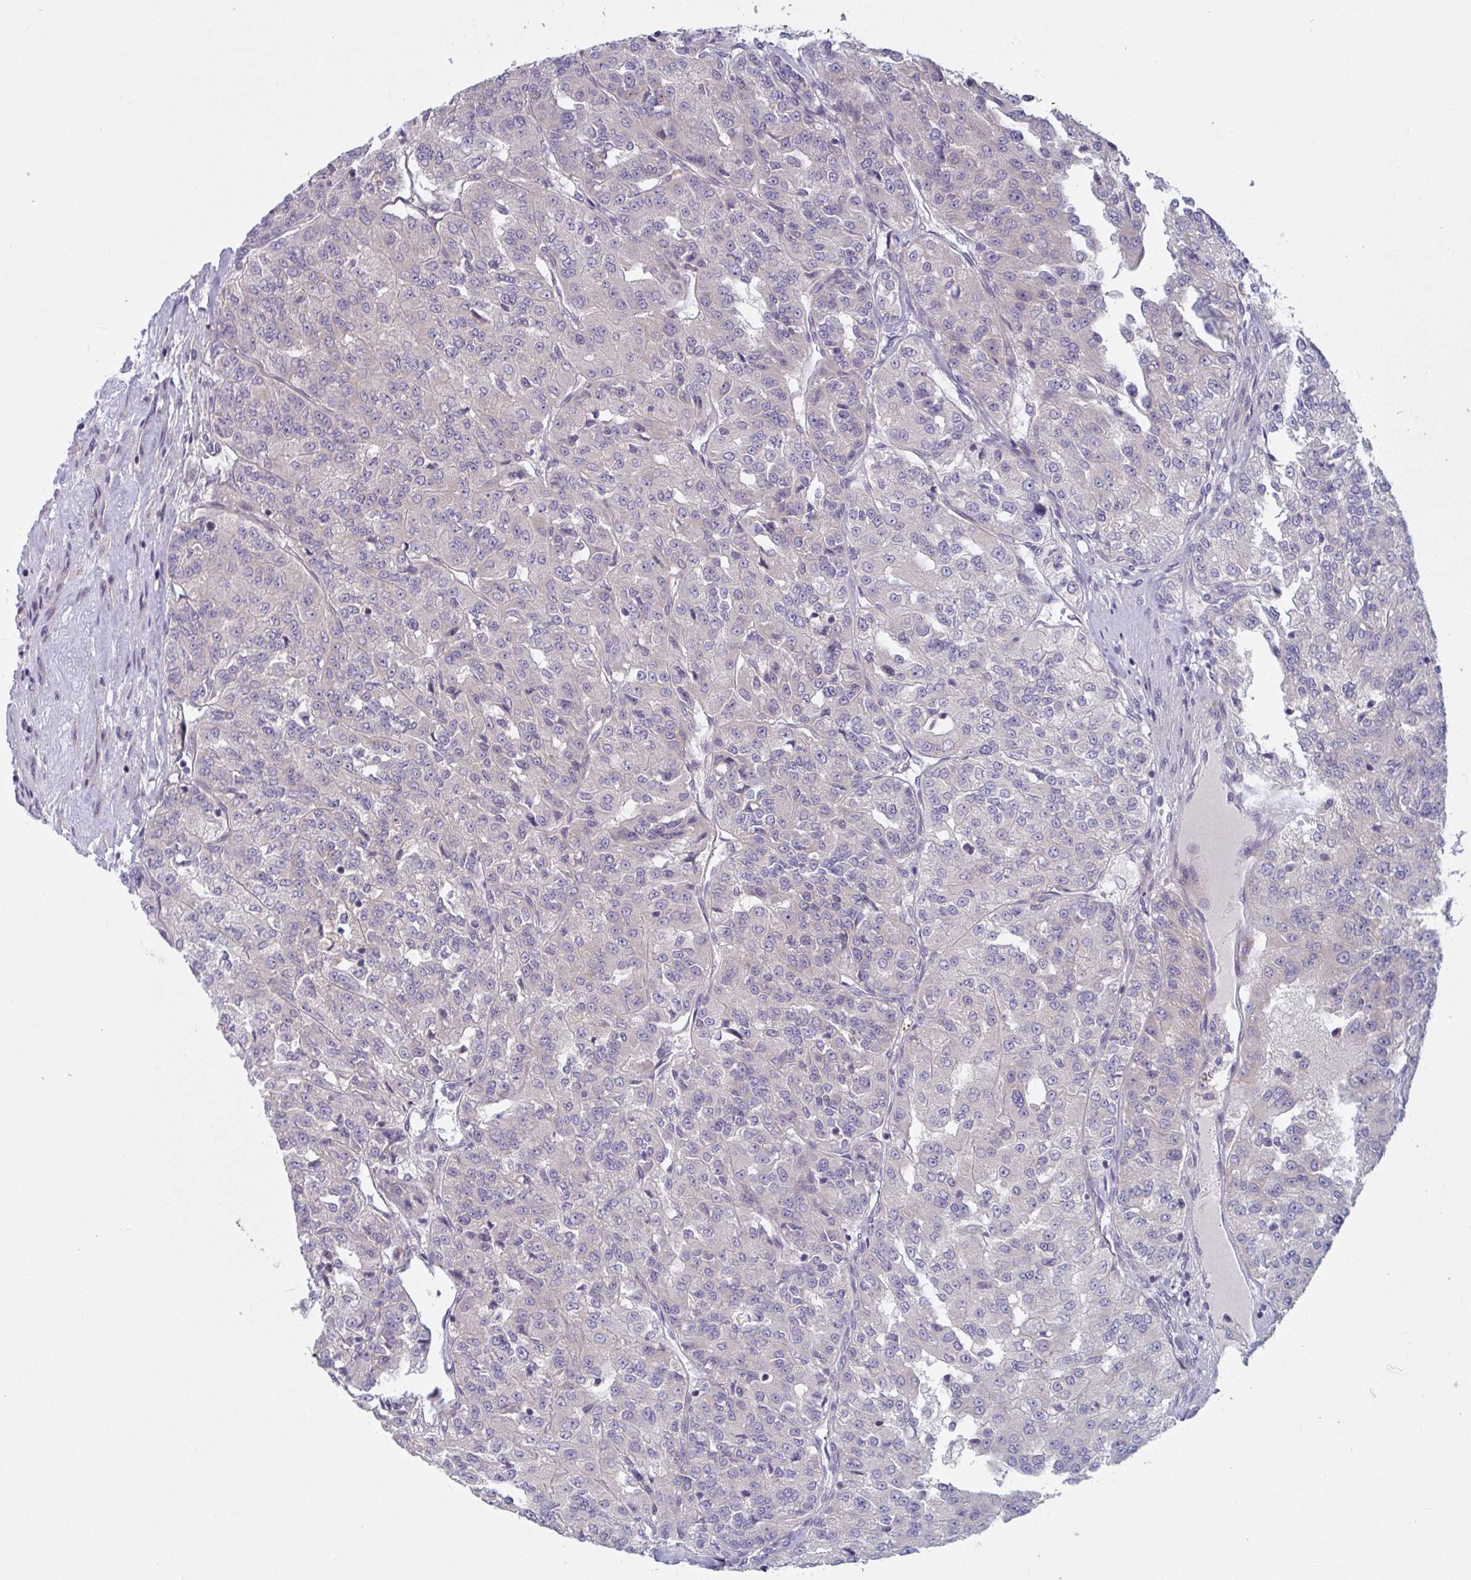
{"staining": {"intensity": "negative", "quantity": "none", "location": "none"}, "tissue": "renal cancer", "cell_type": "Tumor cells", "image_type": "cancer", "snomed": [{"axis": "morphology", "description": "Adenocarcinoma, NOS"}, {"axis": "topography", "description": "Kidney"}], "caption": "A photomicrograph of human adenocarcinoma (renal) is negative for staining in tumor cells.", "gene": "MRPS2", "patient": {"sex": "female", "age": 63}}